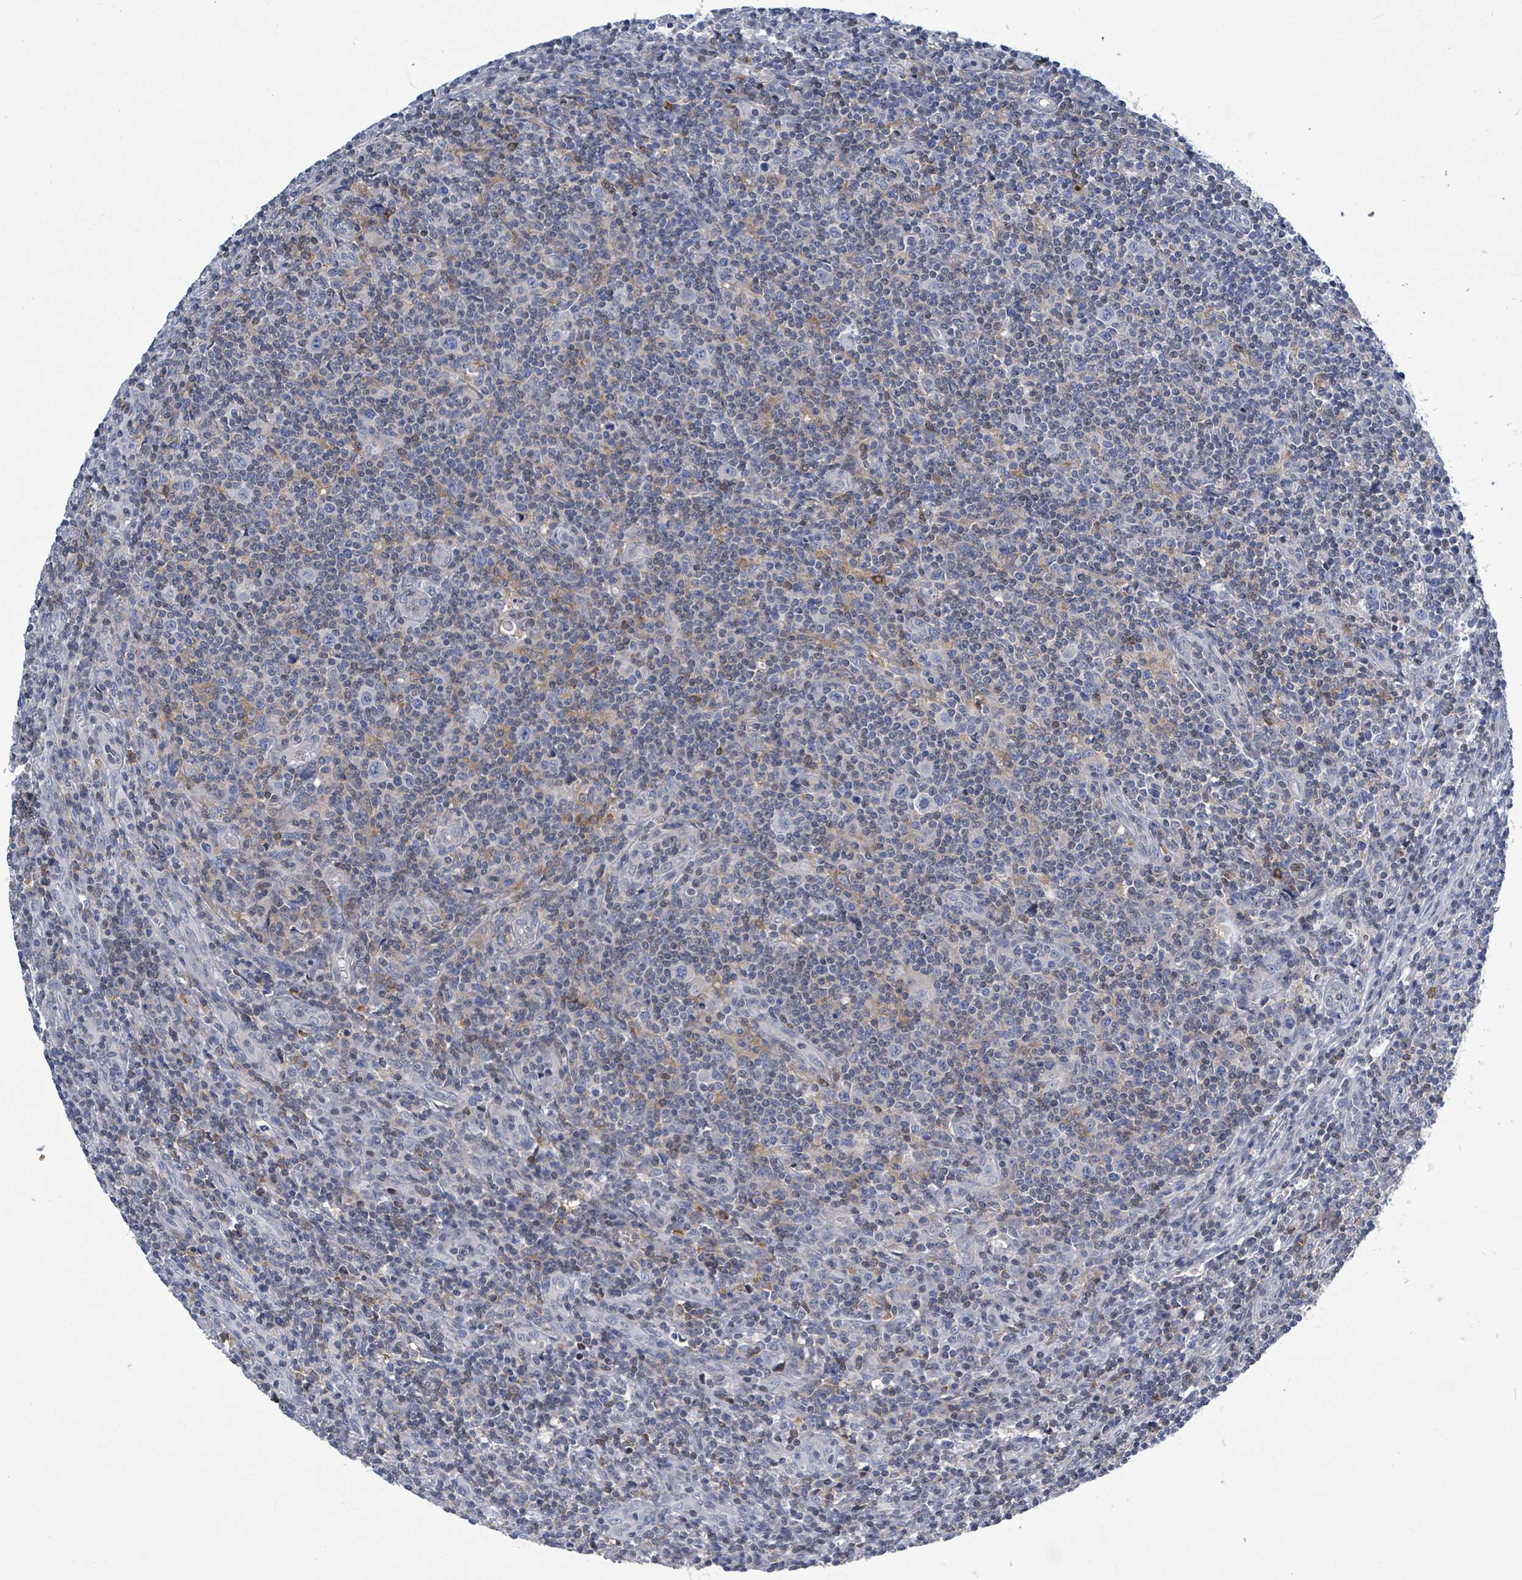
{"staining": {"intensity": "negative", "quantity": "none", "location": "none"}, "tissue": "lymphoma", "cell_type": "Tumor cells", "image_type": "cancer", "snomed": [{"axis": "morphology", "description": "Hodgkin's disease, NOS"}, {"axis": "topography", "description": "Lymph node"}], "caption": "This micrograph is of Hodgkin's disease stained with IHC to label a protein in brown with the nuclei are counter-stained blue. There is no staining in tumor cells.", "gene": "DGKZ", "patient": {"sex": "male", "age": 83}}